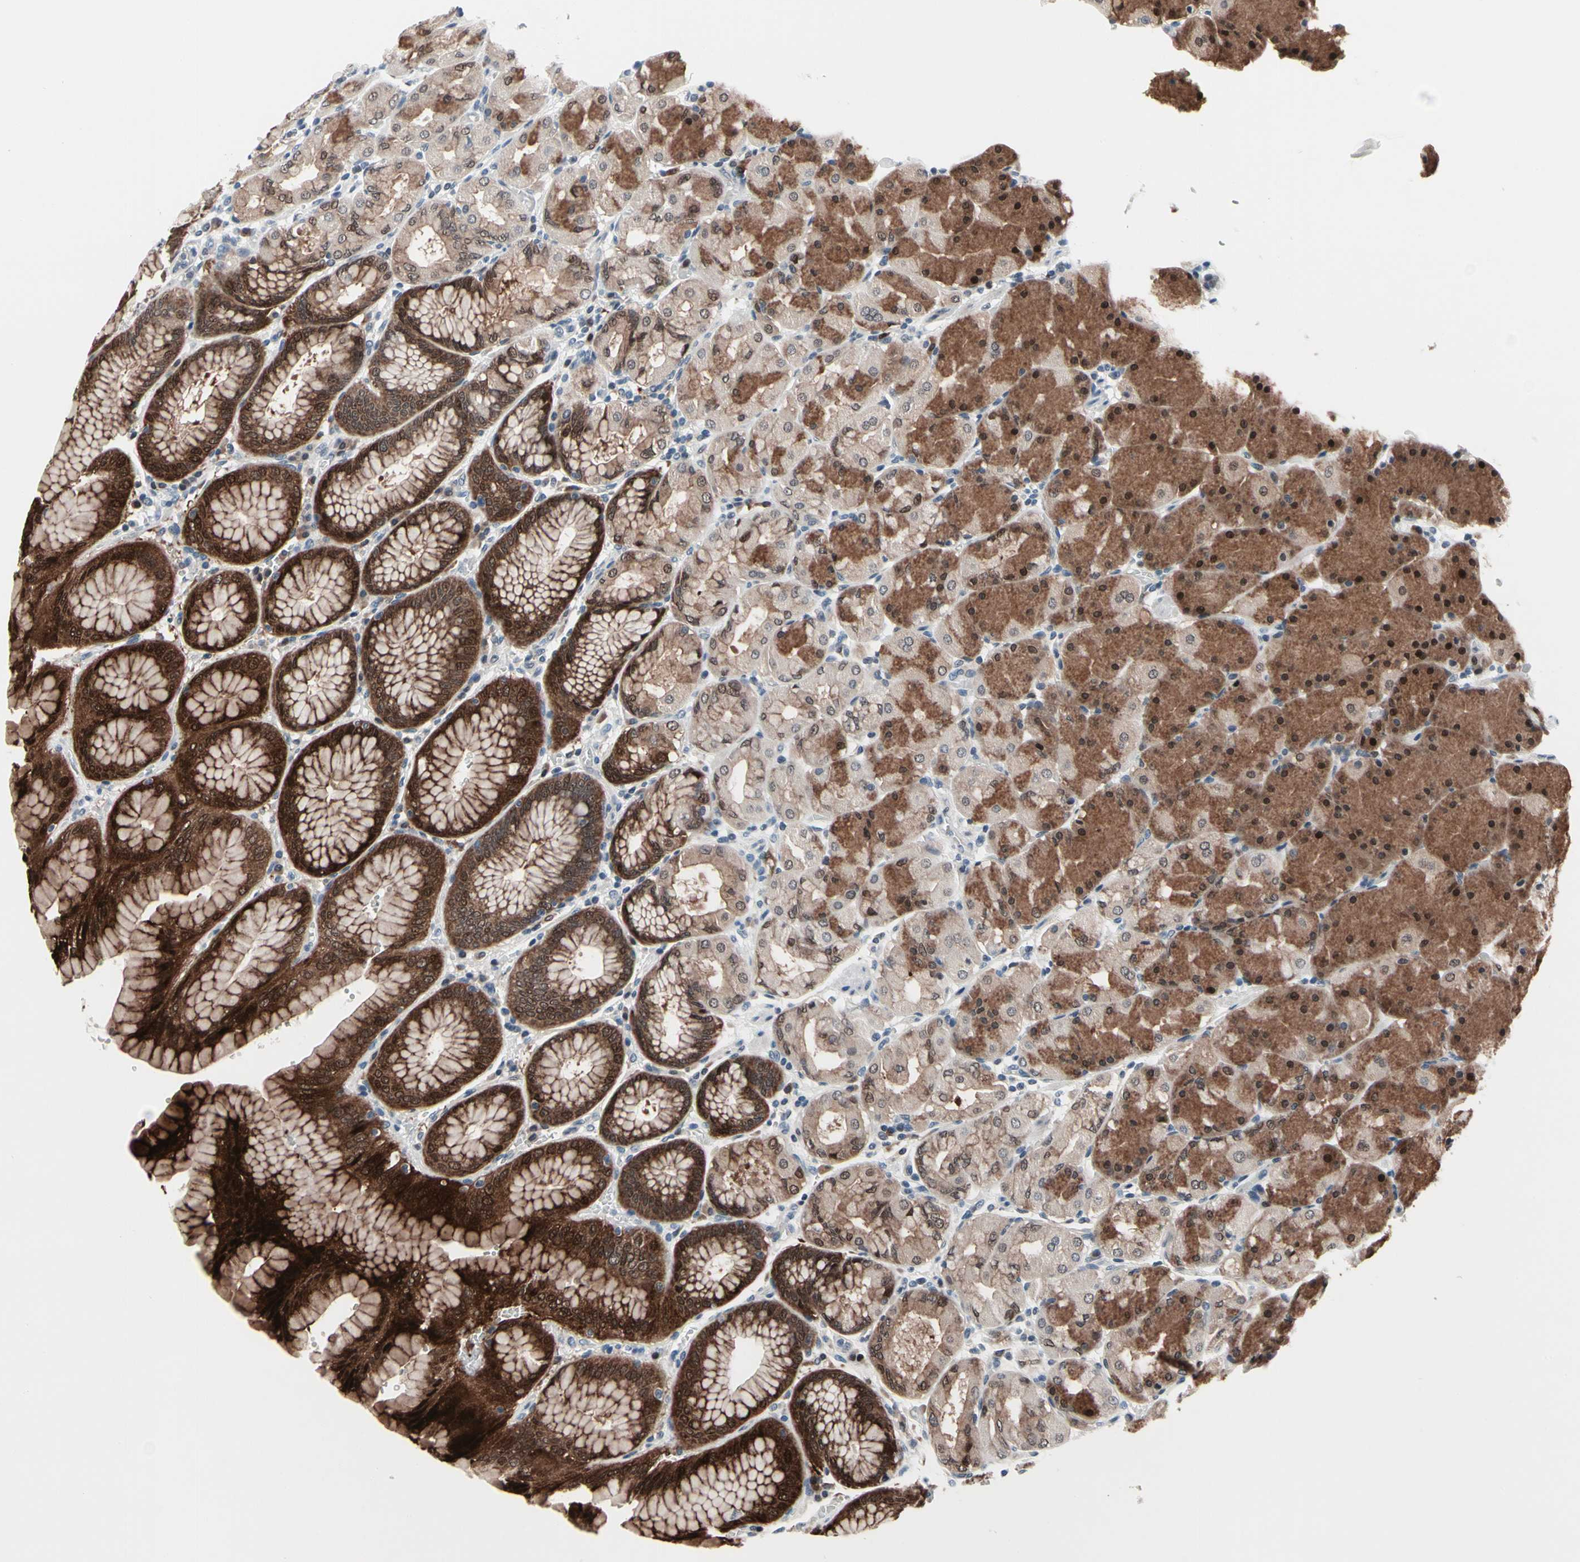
{"staining": {"intensity": "strong", "quantity": ">75%", "location": "cytoplasmic/membranous,nuclear"}, "tissue": "stomach", "cell_type": "Glandular cells", "image_type": "normal", "snomed": [{"axis": "morphology", "description": "Normal tissue, NOS"}, {"axis": "topography", "description": "Stomach, upper"}, {"axis": "topography", "description": "Stomach"}], "caption": "Immunohistochemical staining of benign human stomach reveals high levels of strong cytoplasmic/membranous,nuclear staining in approximately >75% of glandular cells.", "gene": "TXN", "patient": {"sex": "male", "age": 76}}